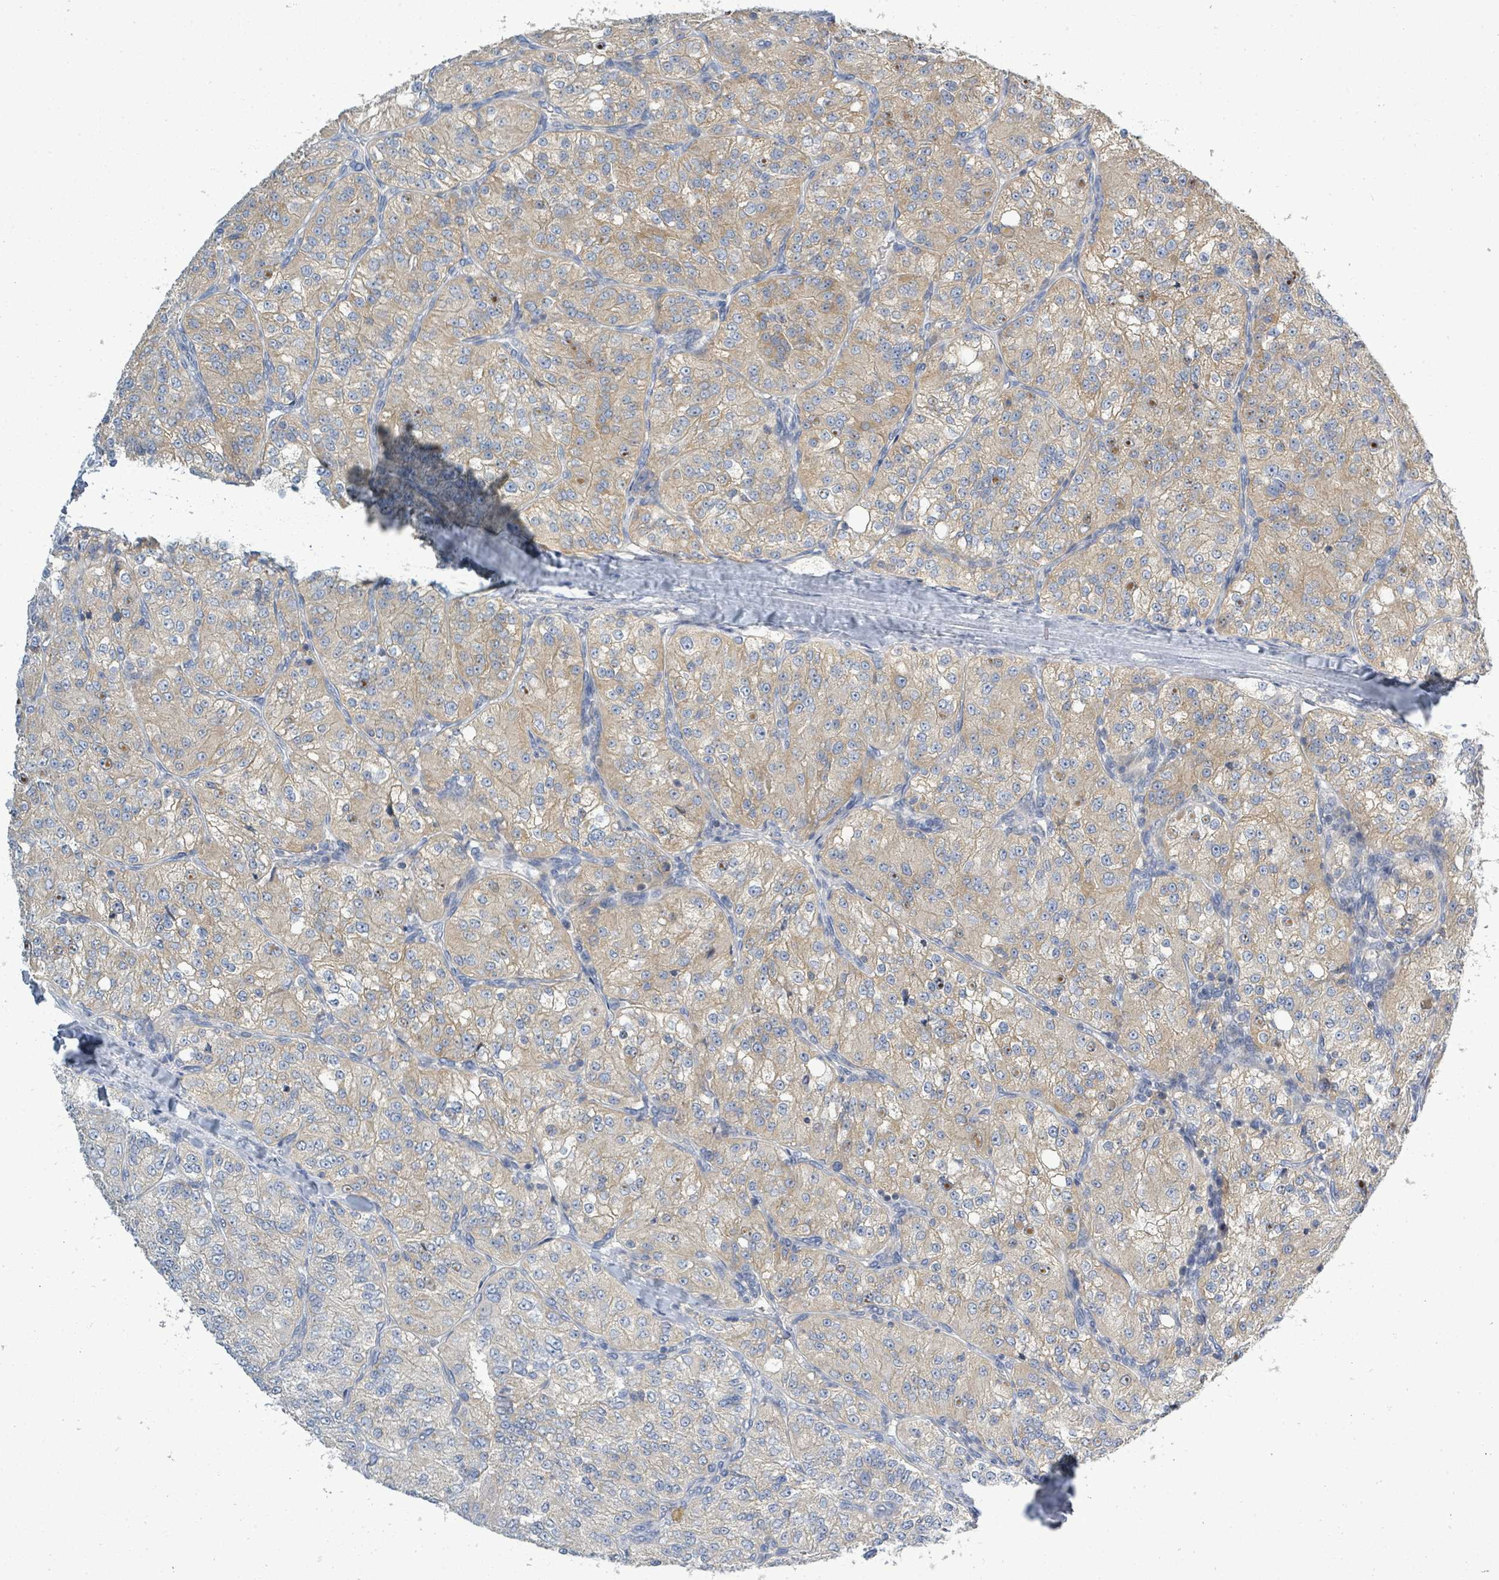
{"staining": {"intensity": "moderate", "quantity": "25%-75%", "location": "cytoplasmic/membranous"}, "tissue": "renal cancer", "cell_type": "Tumor cells", "image_type": "cancer", "snomed": [{"axis": "morphology", "description": "Adenocarcinoma, NOS"}, {"axis": "topography", "description": "Kidney"}], "caption": "Renal cancer (adenocarcinoma) was stained to show a protein in brown. There is medium levels of moderate cytoplasmic/membranous expression in approximately 25%-75% of tumor cells. The staining was performed using DAB (3,3'-diaminobenzidine), with brown indicating positive protein expression. Nuclei are stained blue with hematoxylin.", "gene": "SLC25A23", "patient": {"sex": "female", "age": 63}}